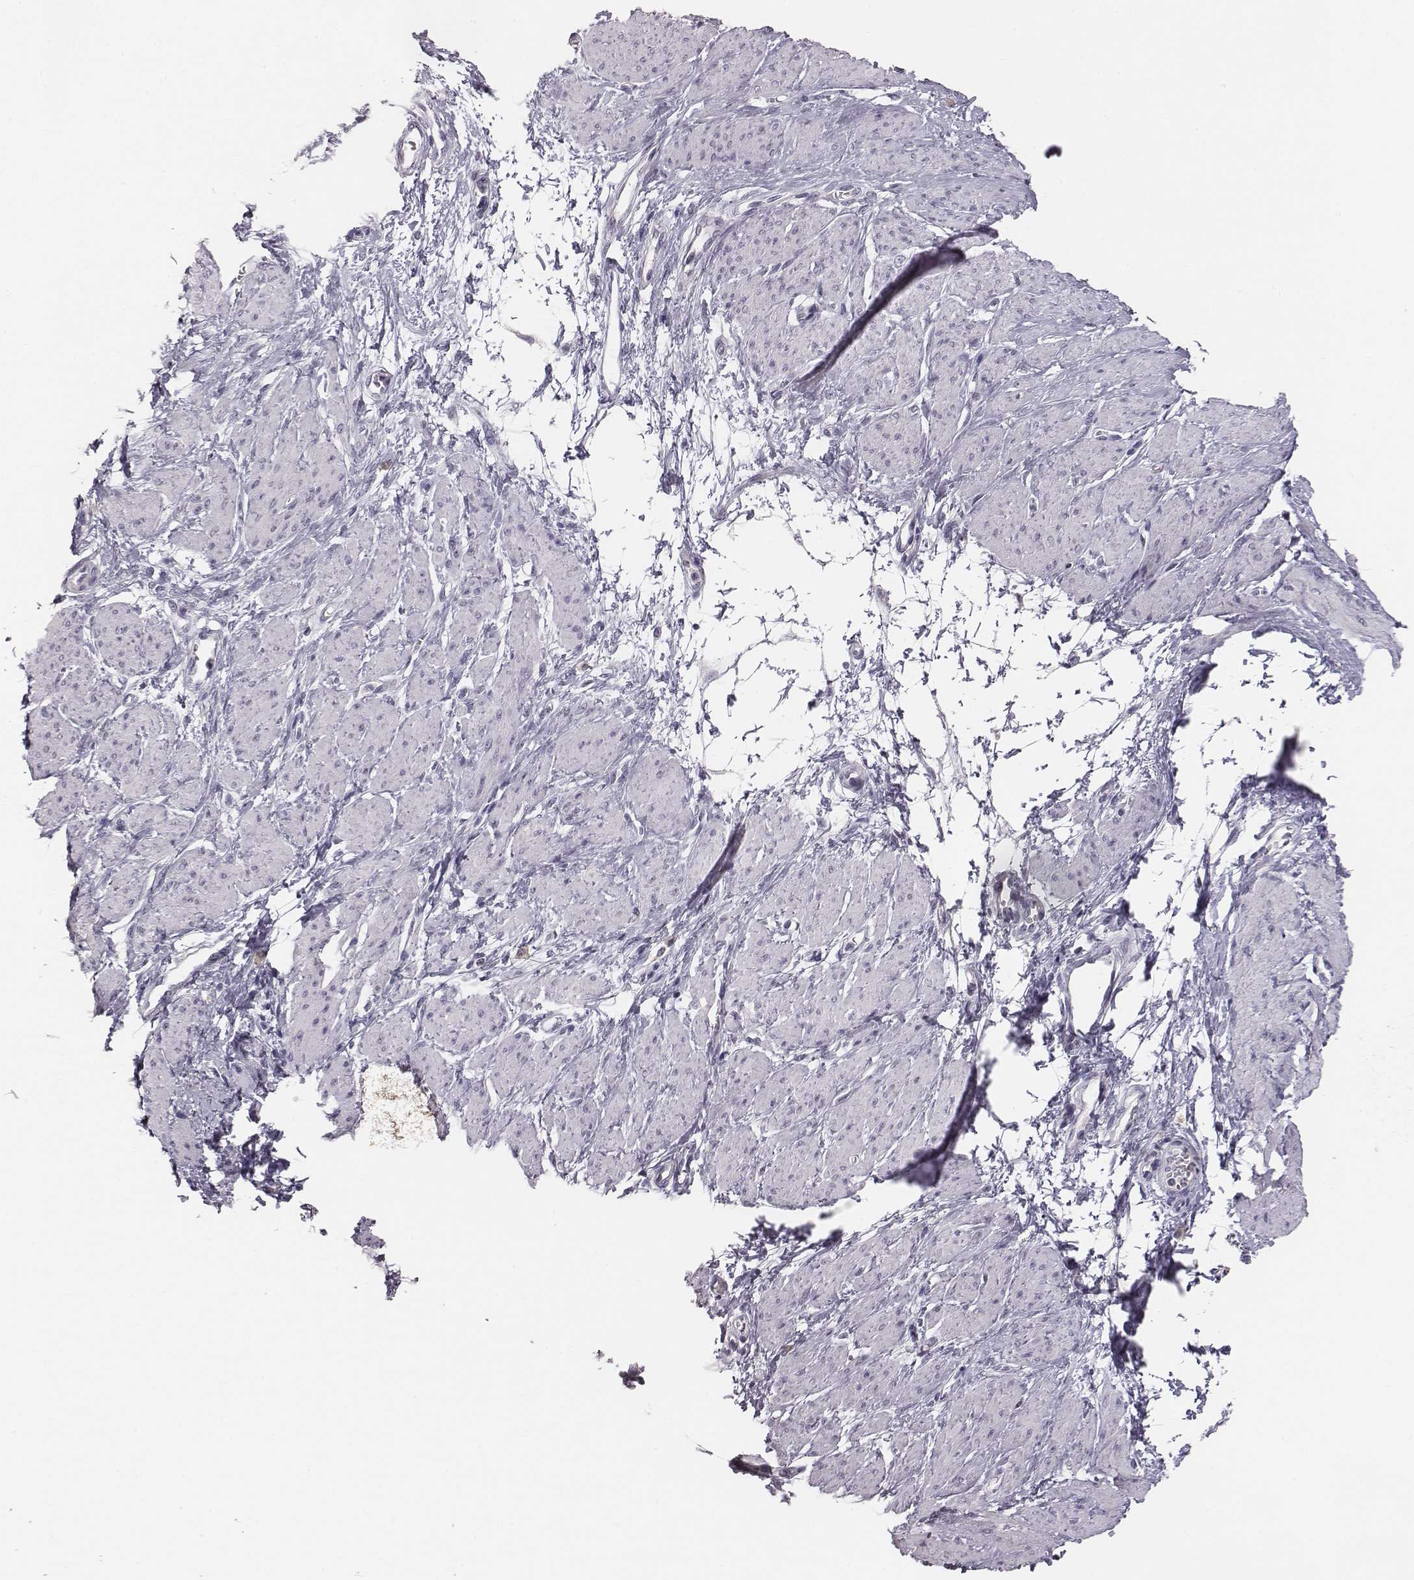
{"staining": {"intensity": "negative", "quantity": "none", "location": "none"}, "tissue": "smooth muscle", "cell_type": "Smooth muscle cells", "image_type": "normal", "snomed": [{"axis": "morphology", "description": "Normal tissue, NOS"}, {"axis": "topography", "description": "Smooth muscle"}, {"axis": "topography", "description": "Uterus"}], "caption": "This is an immunohistochemistry (IHC) image of normal human smooth muscle. There is no positivity in smooth muscle cells.", "gene": "NIFK", "patient": {"sex": "female", "age": 39}}